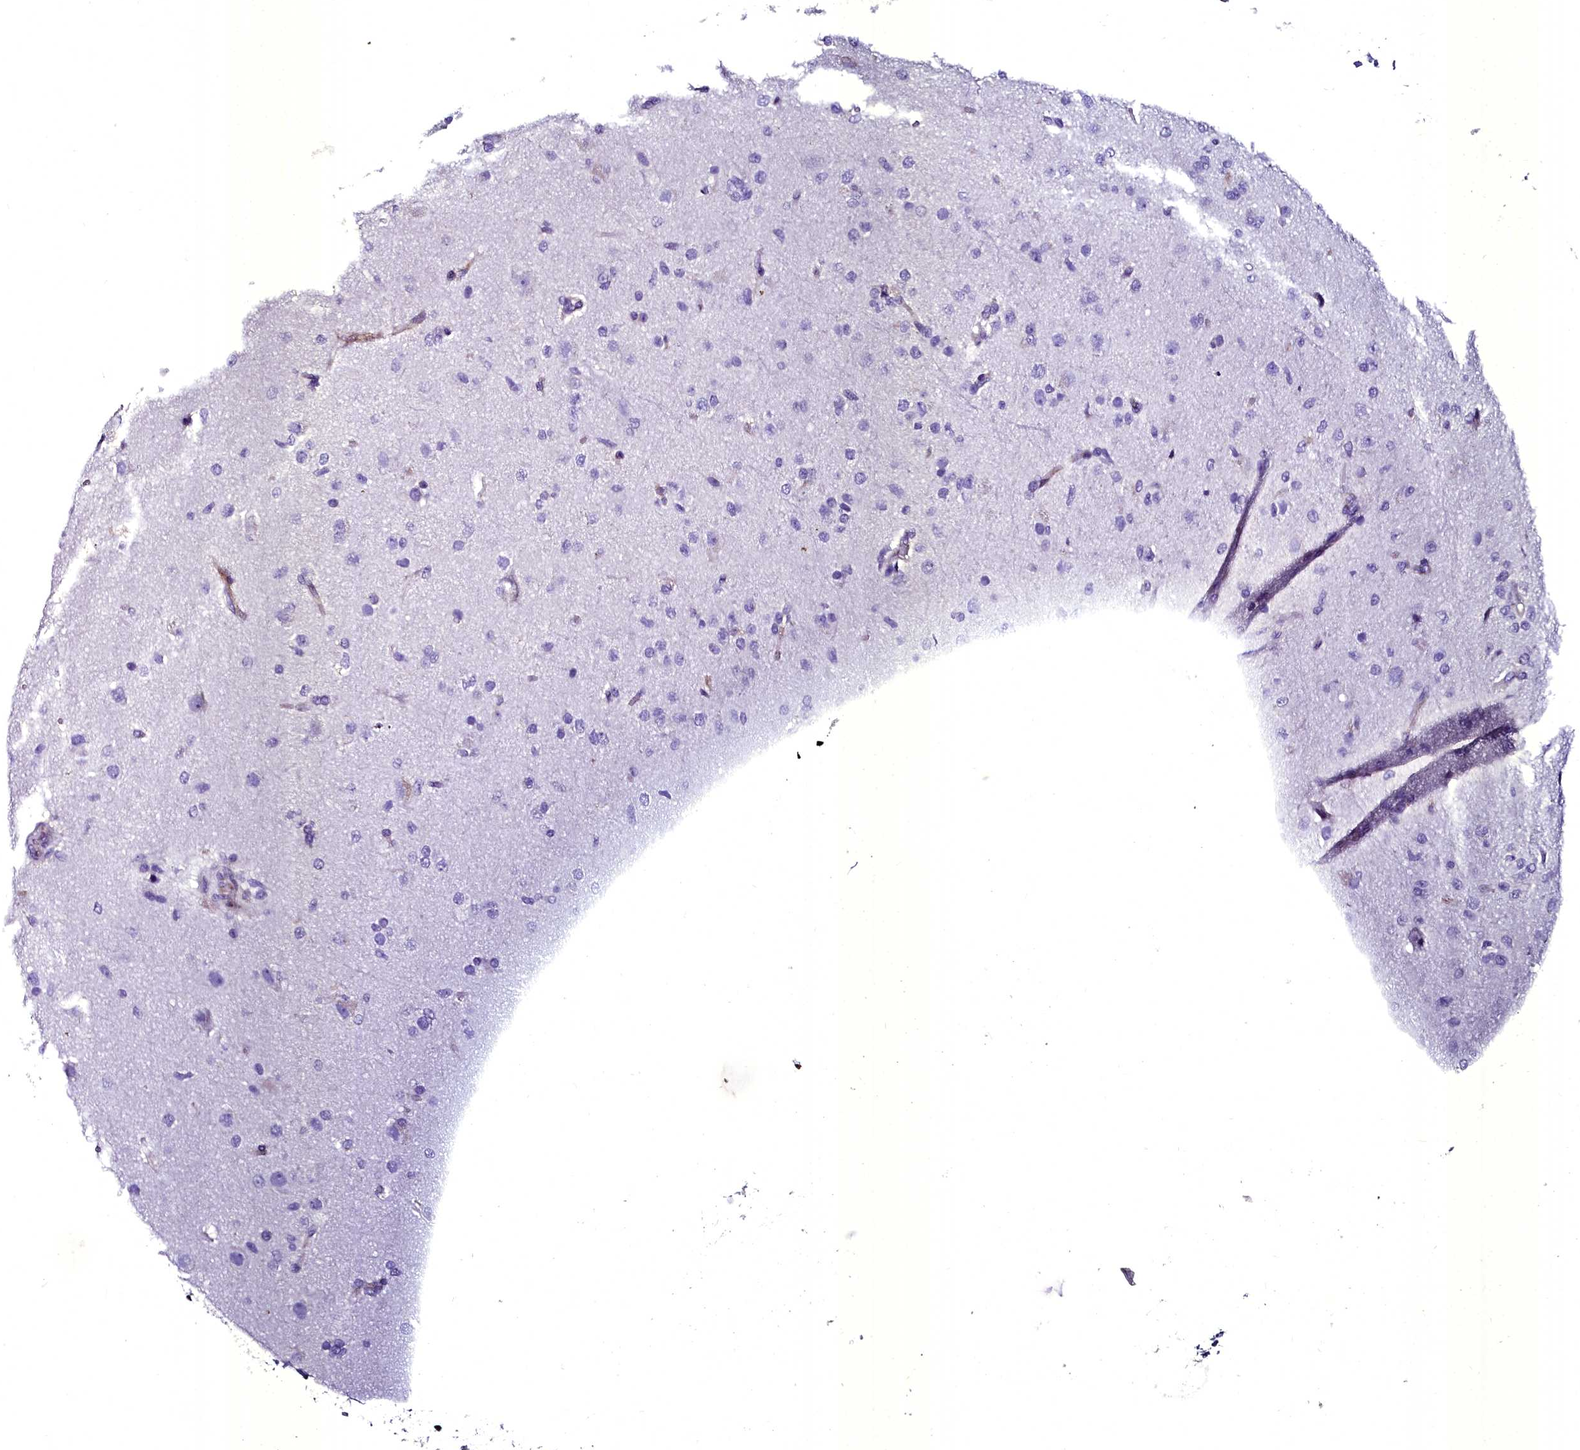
{"staining": {"intensity": "negative", "quantity": "none", "location": "none"}, "tissue": "glioma", "cell_type": "Tumor cells", "image_type": "cancer", "snomed": [{"axis": "morphology", "description": "Glioma, malignant, Low grade"}, {"axis": "topography", "description": "Brain"}], "caption": "Photomicrograph shows no significant protein positivity in tumor cells of malignant glioma (low-grade).", "gene": "MS4A18", "patient": {"sex": "male", "age": 65}}